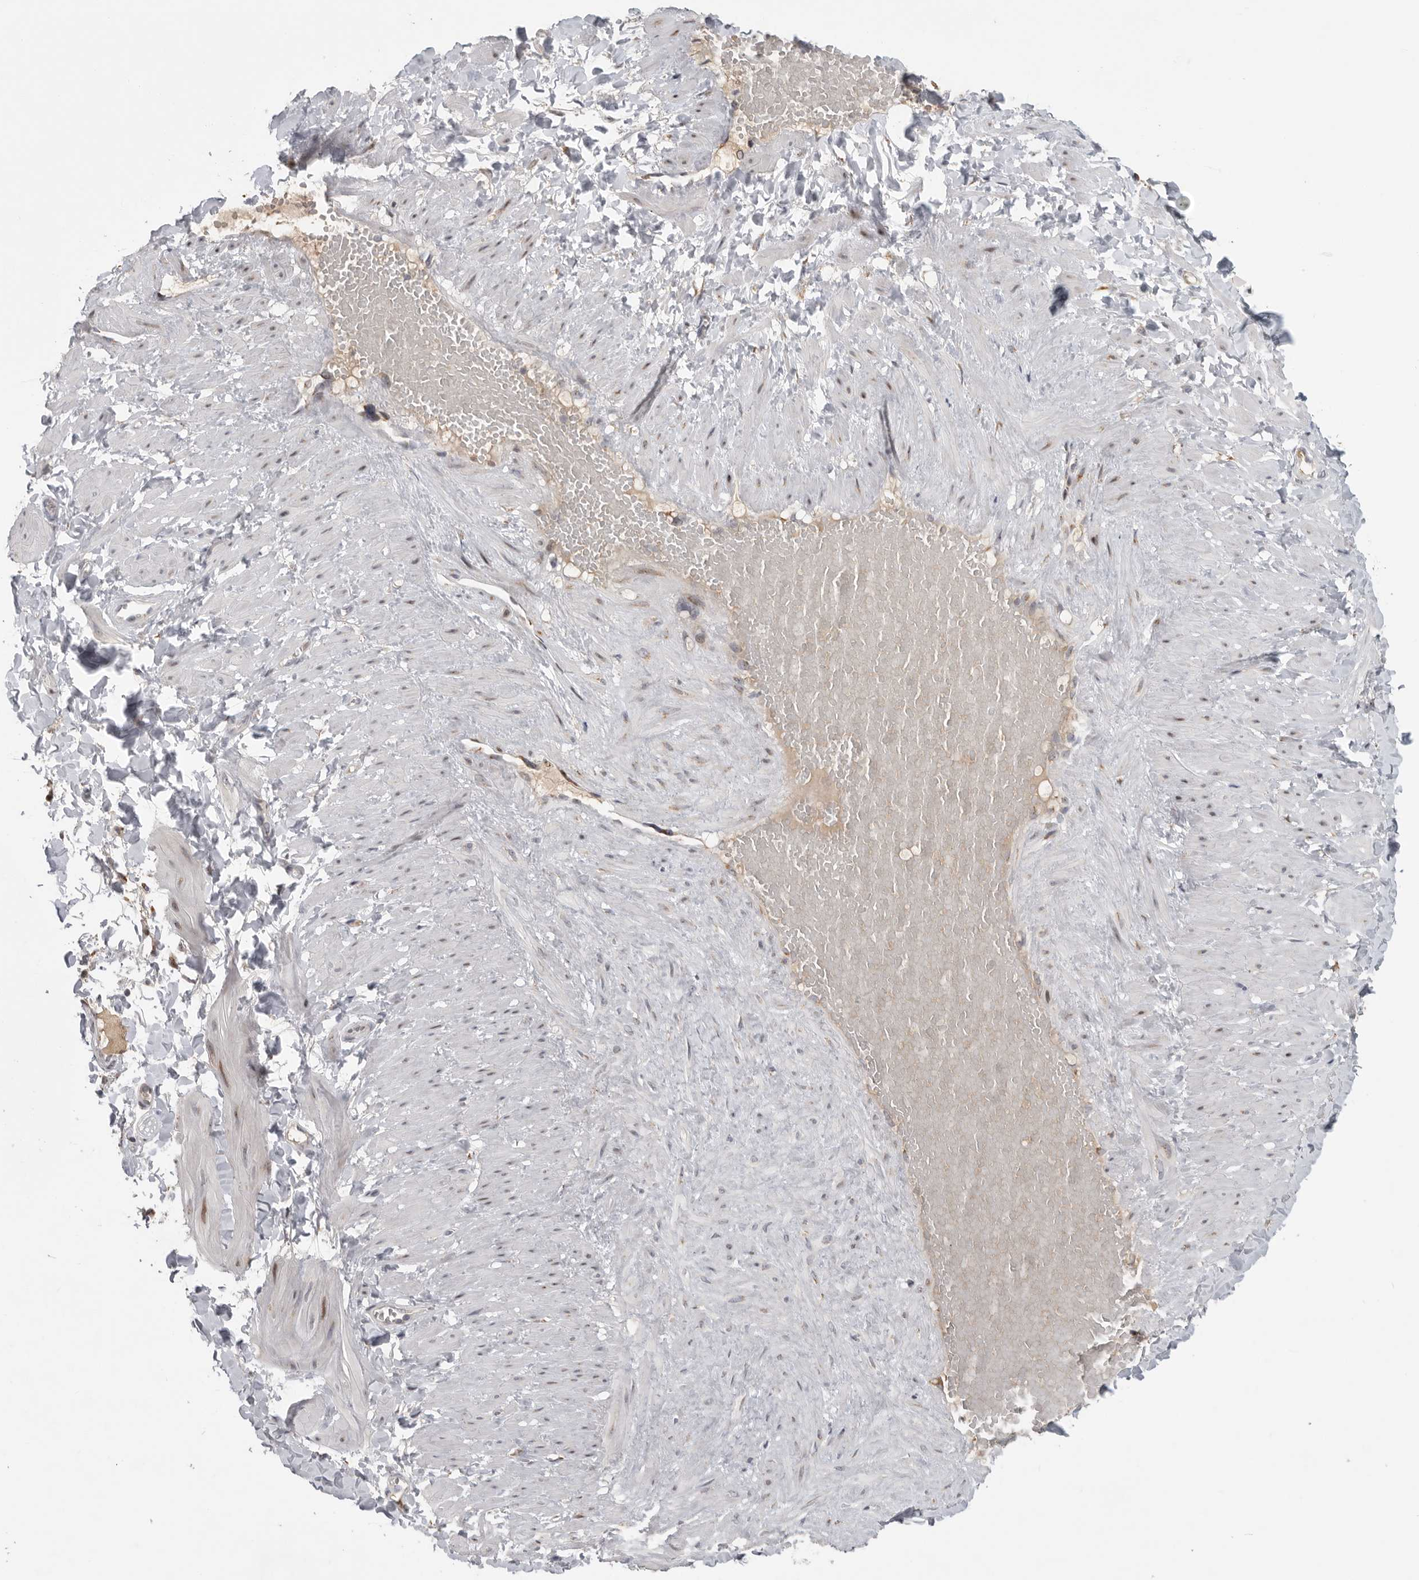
{"staining": {"intensity": "negative", "quantity": "none", "location": "none"}, "tissue": "adipose tissue", "cell_type": "Adipocytes", "image_type": "normal", "snomed": [{"axis": "morphology", "description": "Normal tissue, NOS"}, {"axis": "topography", "description": "Adipose tissue"}, {"axis": "topography", "description": "Vascular tissue"}, {"axis": "topography", "description": "Peripheral nerve tissue"}], "caption": "Benign adipose tissue was stained to show a protein in brown. There is no significant staining in adipocytes.", "gene": "PCMTD1", "patient": {"sex": "male", "age": 25}}